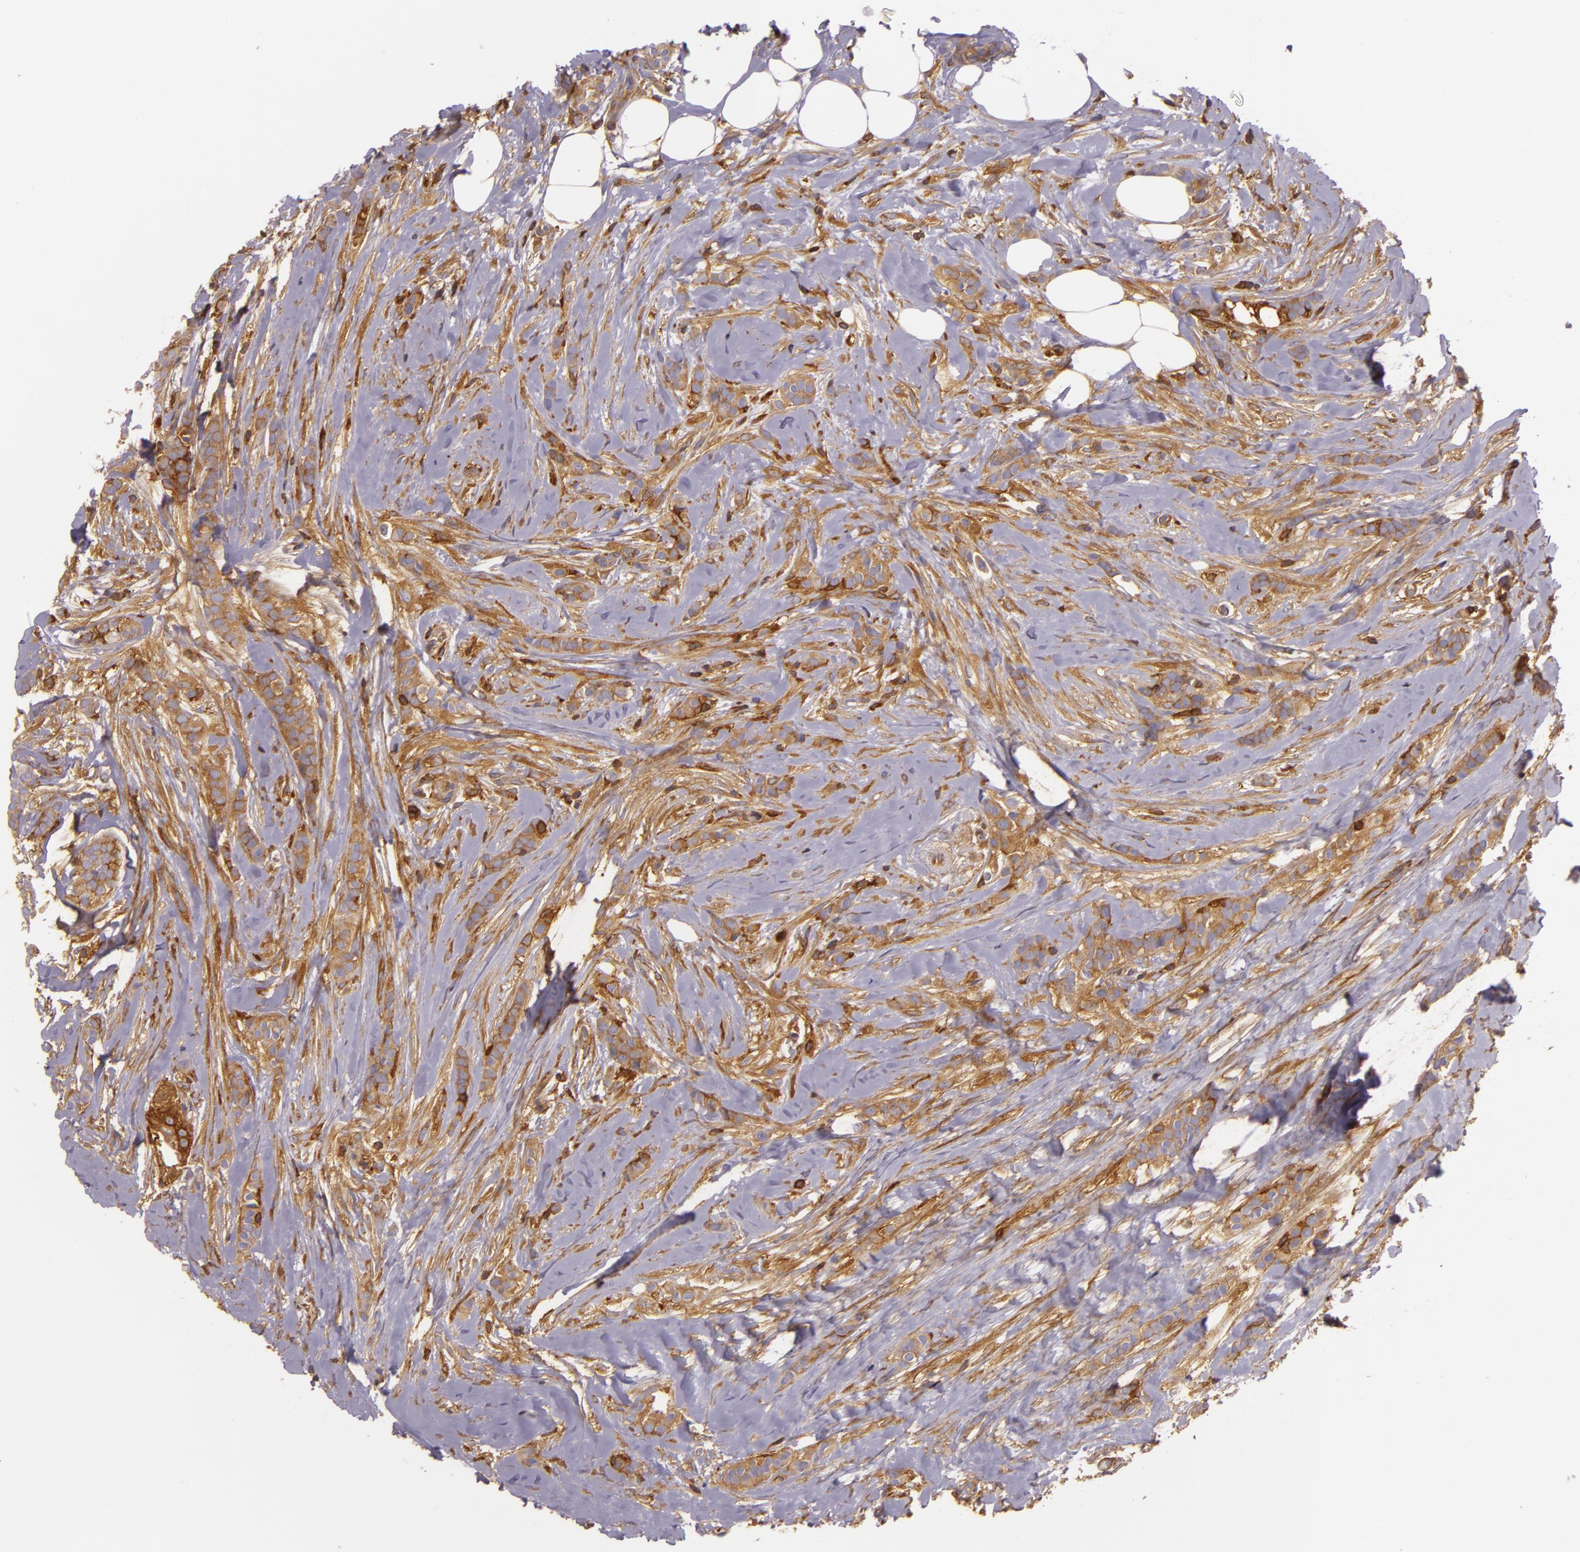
{"staining": {"intensity": "moderate", "quantity": ">75%", "location": "cytoplasmic/membranous"}, "tissue": "breast cancer", "cell_type": "Tumor cells", "image_type": "cancer", "snomed": [{"axis": "morphology", "description": "Lobular carcinoma"}, {"axis": "topography", "description": "Breast"}], "caption": "Lobular carcinoma (breast) was stained to show a protein in brown. There is medium levels of moderate cytoplasmic/membranous expression in about >75% of tumor cells.", "gene": "TLN1", "patient": {"sex": "female", "age": 56}}